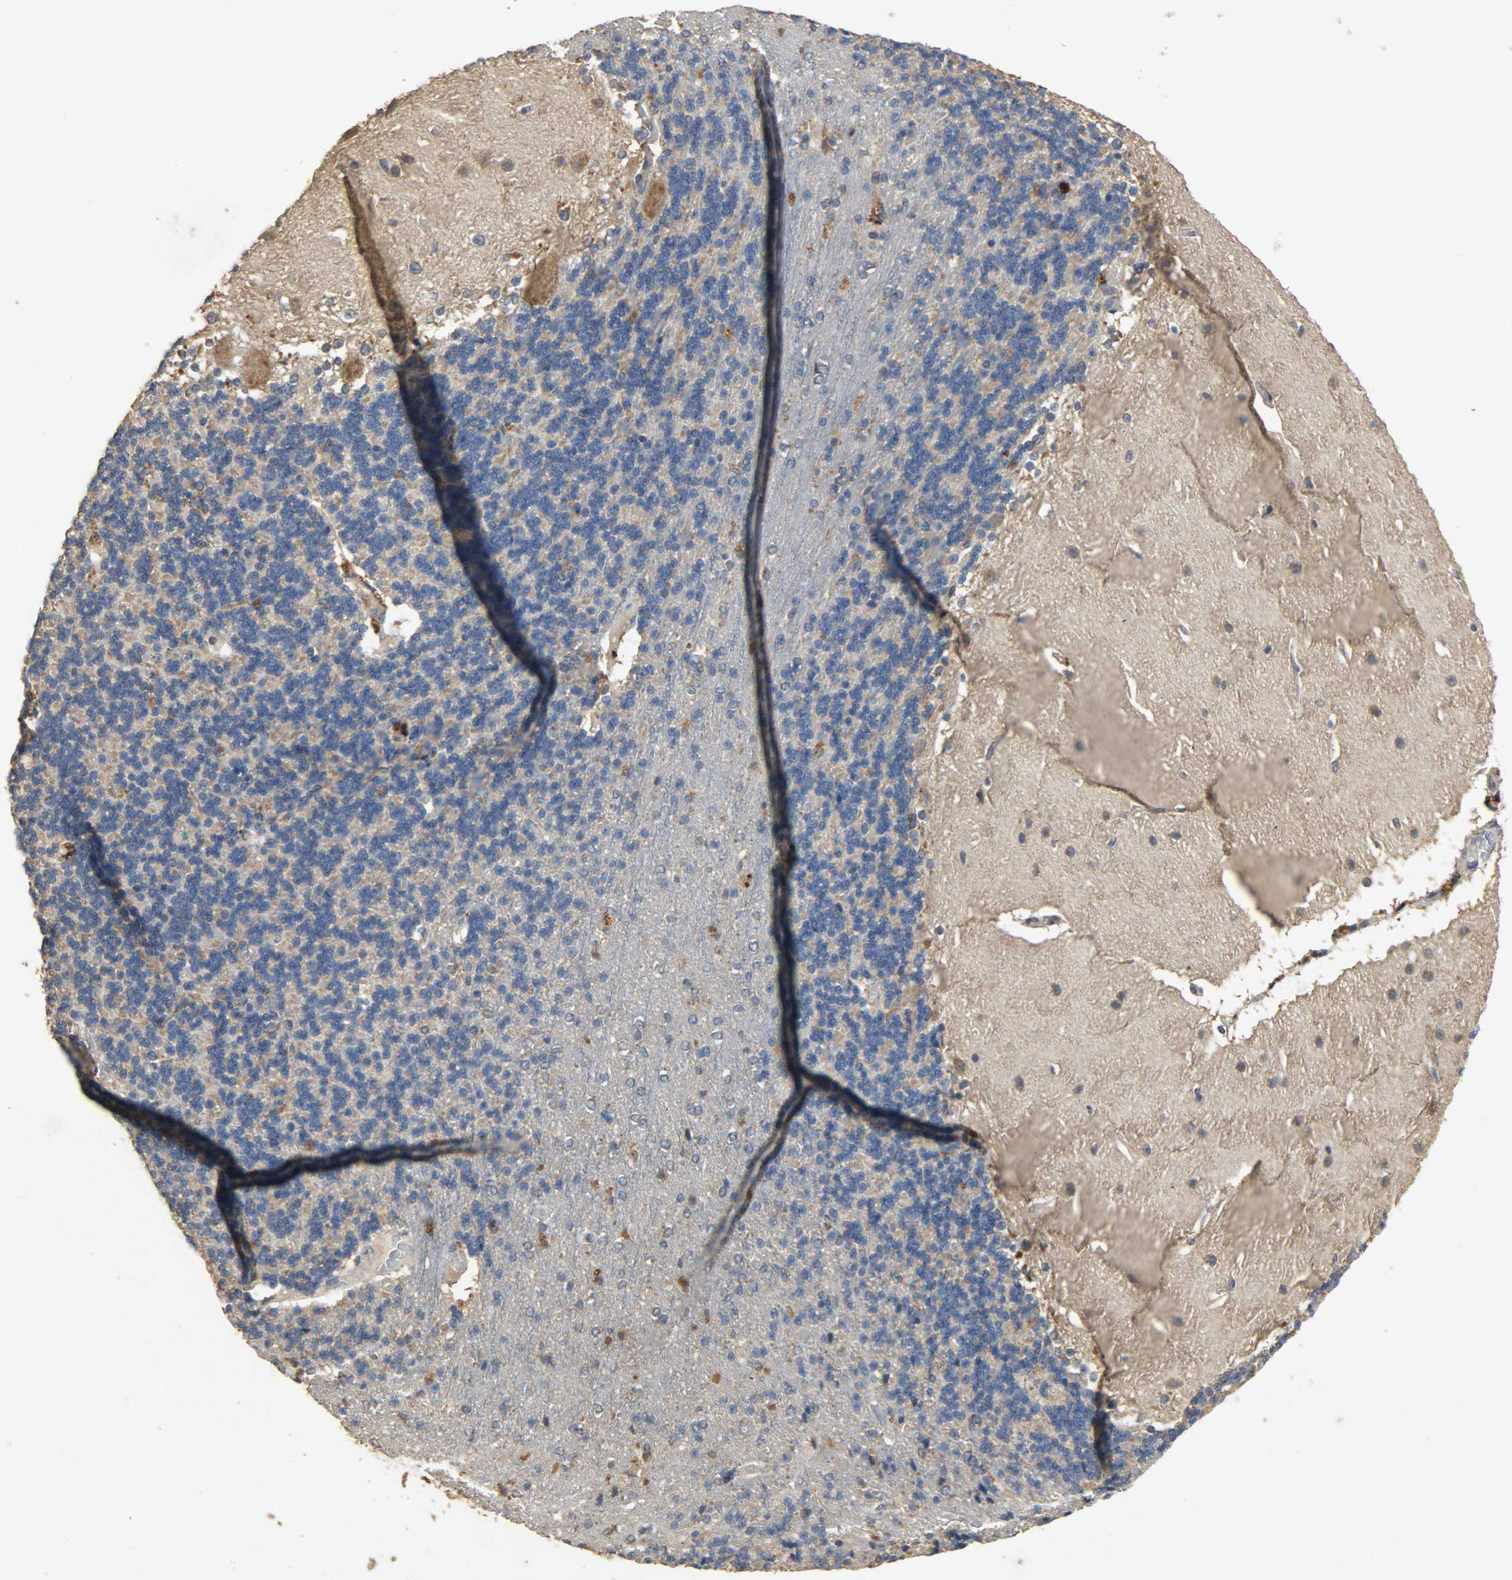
{"staining": {"intensity": "moderate", "quantity": "25%-75%", "location": "cytoplasmic/membranous"}, "tissue": "cerebellum", "cell_type": "Cells in granular layer", "image_type": "normal", "snomed": [{"axis": "morphology", "description": "Normal tissue, NOS"}, {"axis": "topography", "description": "Cerebellum"}], "caption": "An immunohistochemistry (IHC) photomicrograph of unremarkable tissue is shown. Protein staining in brown highlights moderate cytoplasmic/membranous positivity in cerebellum within cells in granular layer.", "gene": "CDKN2C", "patient": {"sex": "female", "age": 54}}